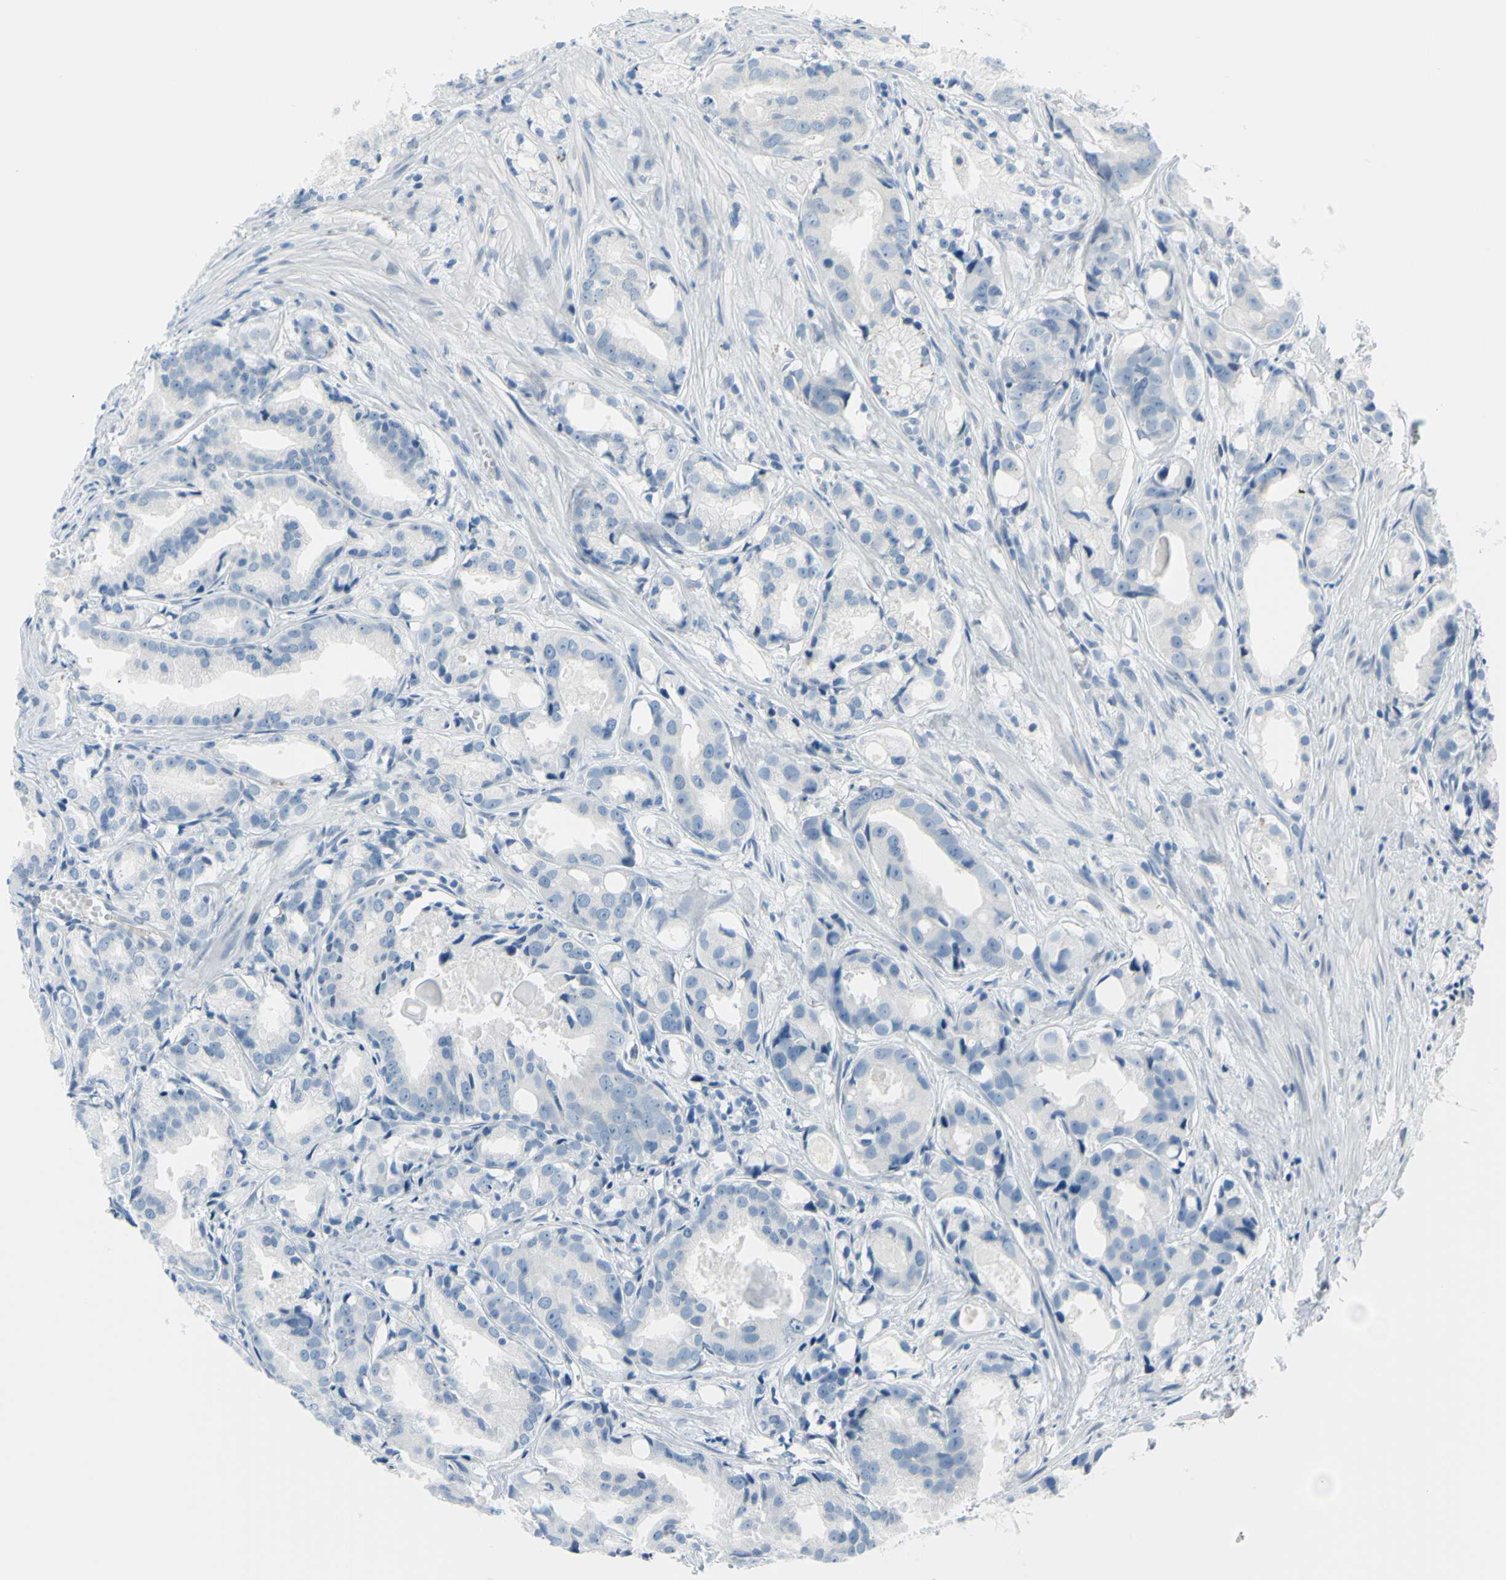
{"staining": {"intensity": "negative", "quantity": "none", "location": "none"}, "tissue": "prostate cancer", "cell_type": "Tumor cells", "image_type": "cancer", "snomed": [{"axis": "morphology", "description": "Adenocarcinoma, Low grade"}, {"axis": "topography", "description": "Prostate"}], "caption": "Immunohistochemistry photomicrograph of human adenocarcinoma (low-grade) (prostate) stained for a protein (brown), which reveals no positivity in tumor cells.", "gene": "DCT", "patient": {"sex": "male", "age": 72}}